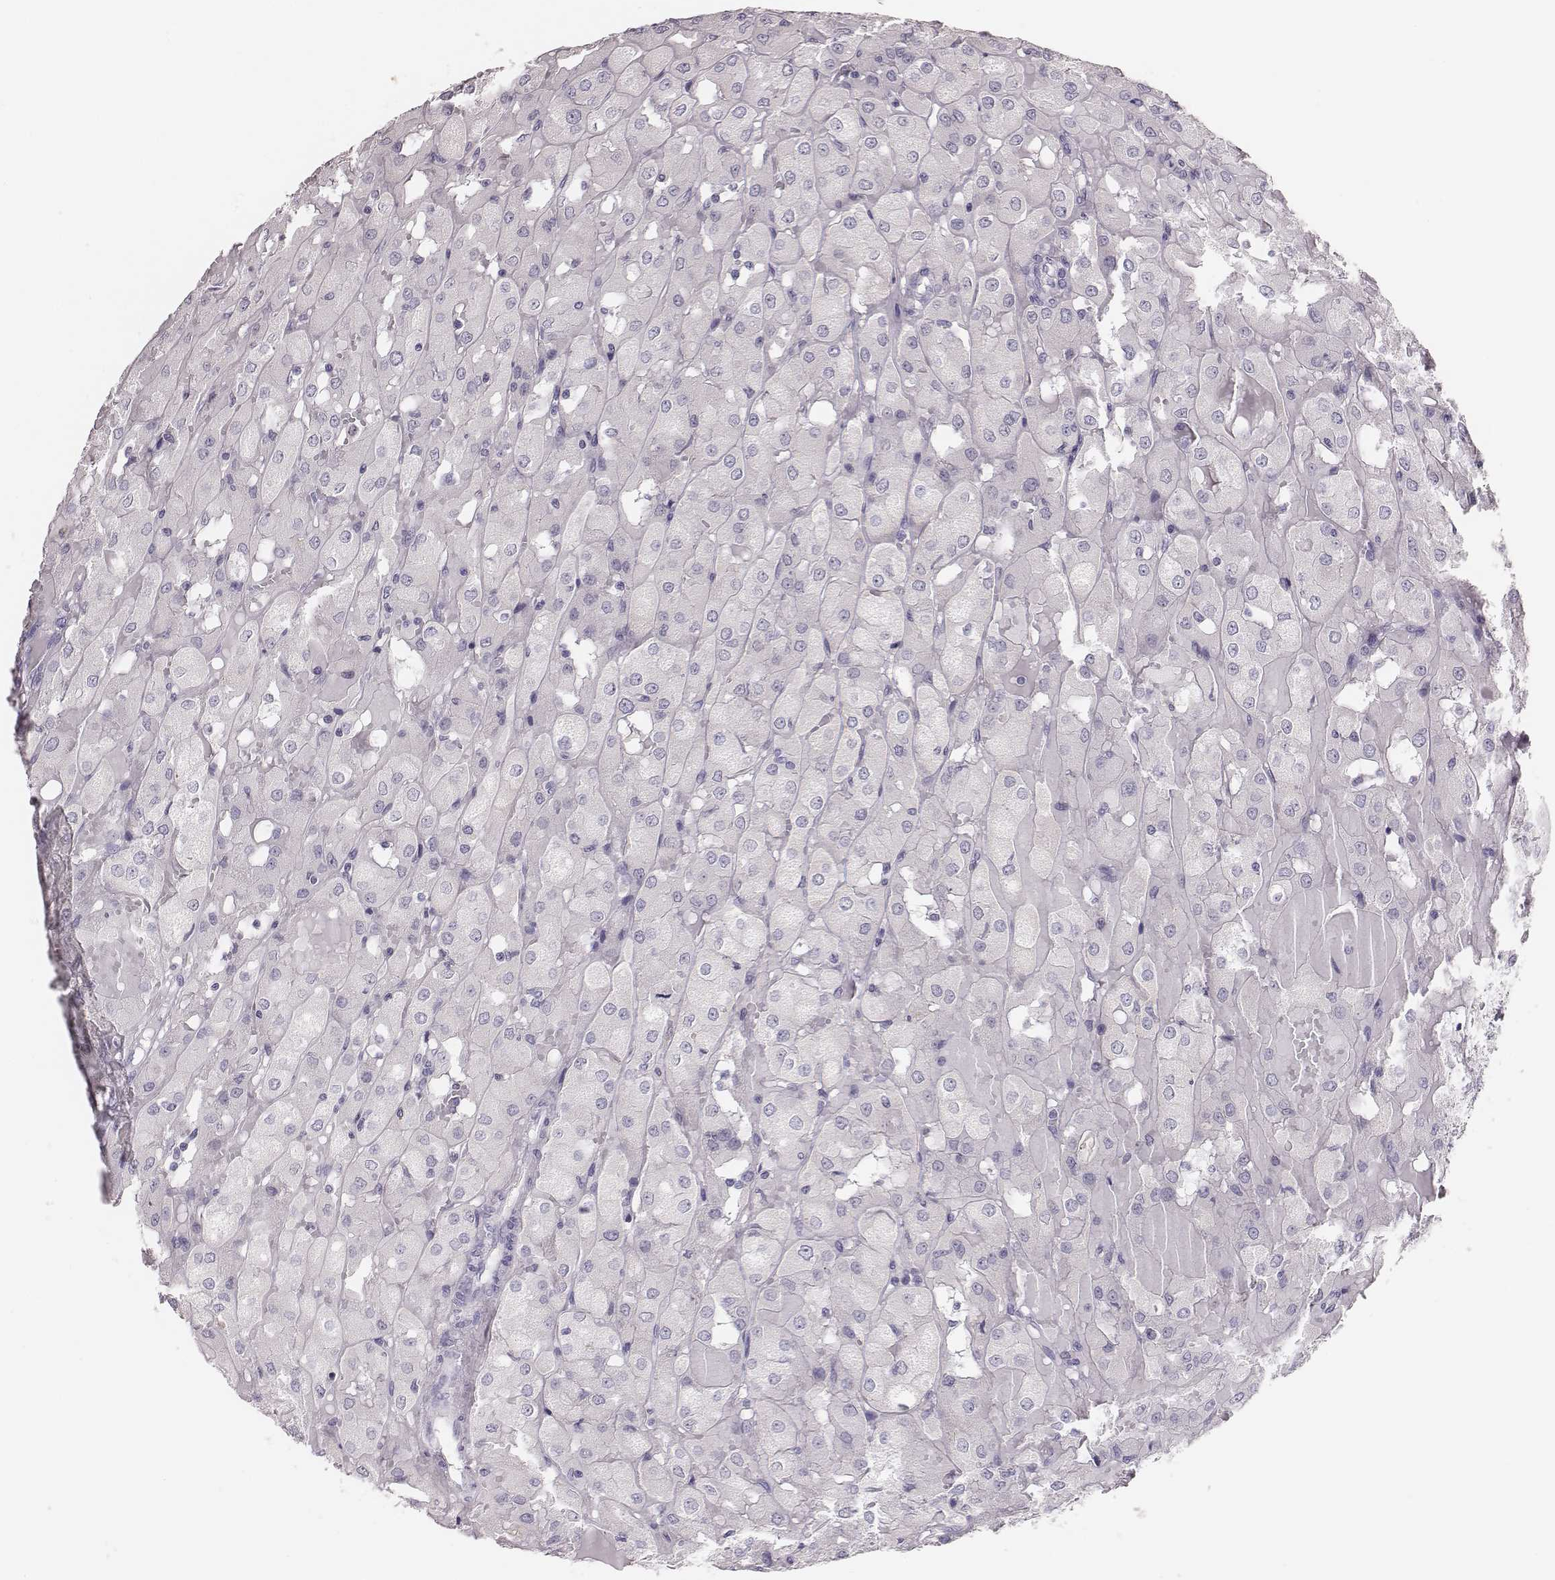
{"staining": {"intensity": "negative", "quantity": "none", "location": "none"}, "tissue": "renal cancer", "cell_type": "Tumor cells", "image_type": "cancer", "snomed": [{"axis": "morphology", "description": "Adenocarcinoma, NOS"}, {"axis": "topography", "description": "Kidney"}], "caption": "High magnification brightfield microscopy of adenocarcinoma (renal) stained with DAB (3,3'-diaminobenzidine) (brown) and counterstained with hematoxylin (blue): tumor cells show no significant staining.", "gene": "H1-6", "patient": {"sex": "male", "age": 72}}